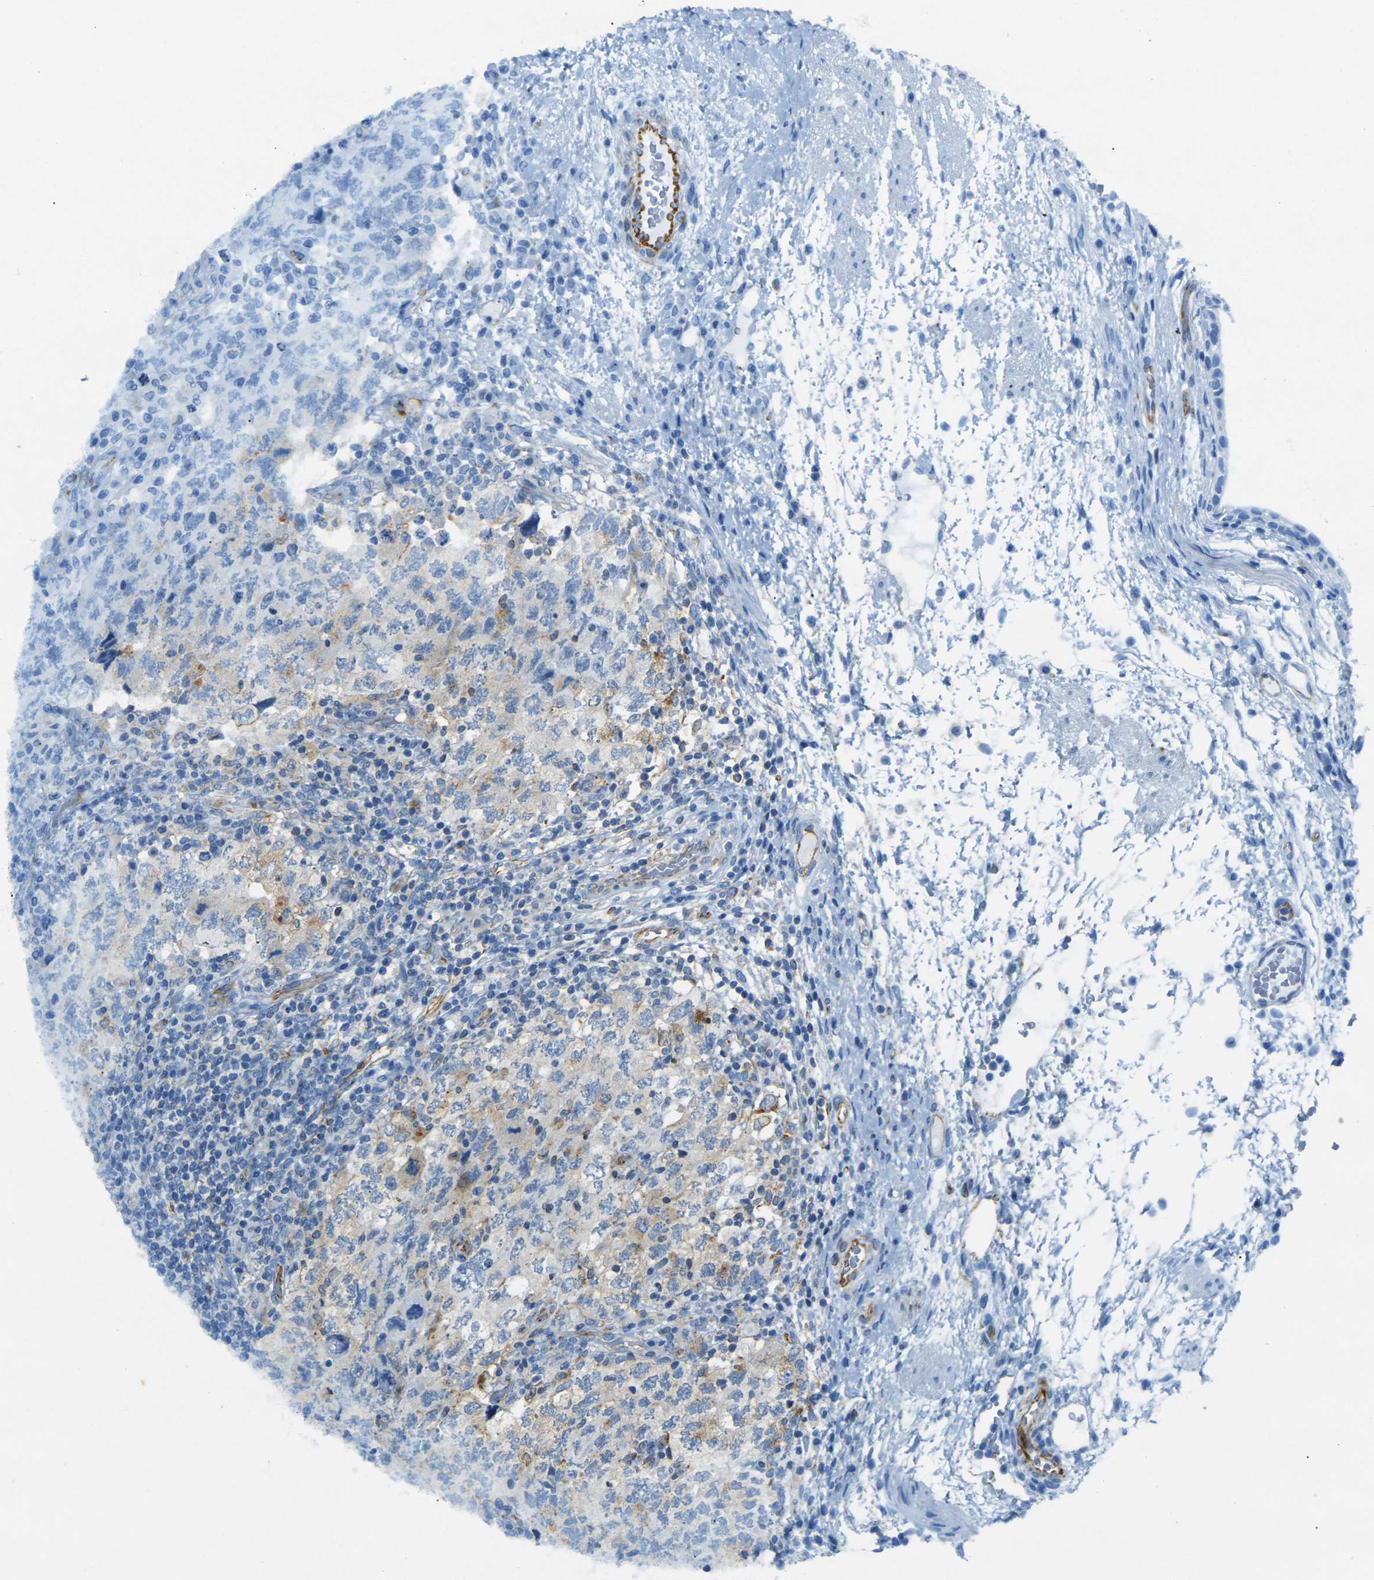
{"staining": {"intensity": "weak", "quantity": "<25%", "location": "cytoplasmic/membranous"}, "tissue": "testis cancer", "cell_type": "Tumor cells", "image_type": "cancer", "snomed": [{"axis": "morphology", "description": "Carcinoma, Embryonal, NOS"}, {"axis": "topography", "description": "Testis"}], "caption": "Immunohistochemistry (IHC) micrograph of testis cancer stained for a protein (brown), which shows no staining in tumor cells. Nuclei are stained in blue.", "gene": "SORT1", "patient": {"sex": "male", "age": 26}}